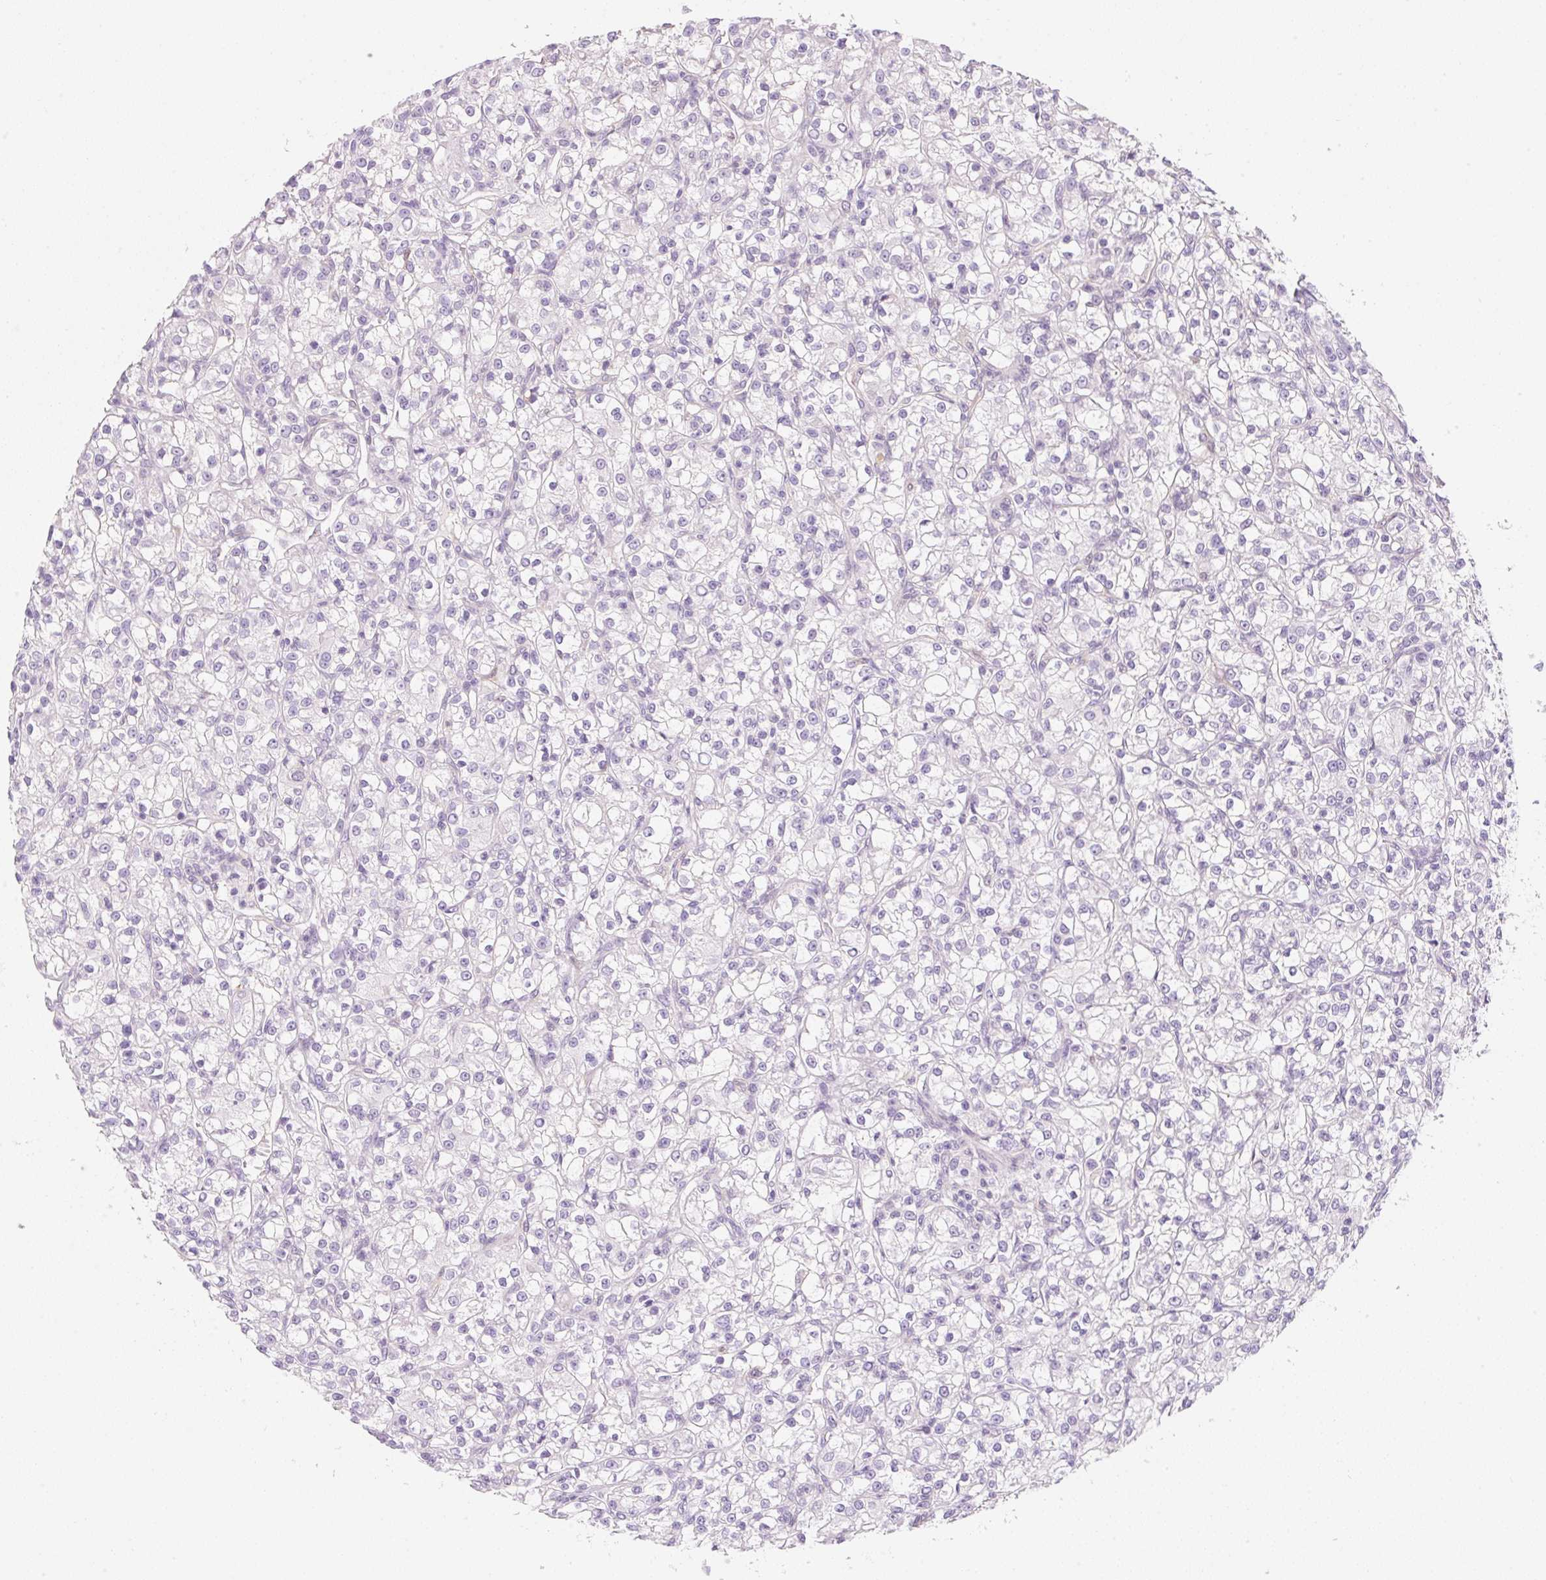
{"staining": {"intensity": "negative", "quantity": "none", "location": "none"}, "tissue": "renal cancer", "cell_type": "Tumor cells", "image_type": "cancer", "snomed": [{"axis": "morphology", "description": "Adenocarcinoma, NOS"}, {"axis": "topography", "description": "Kidney"}], "caption": "Protein analysis of renal cancer (adenocarcinoma) demonstrates no significant expression in tumor cells.", "gene": "FABP5", "patient": {"sex": "female", "age": 59}}